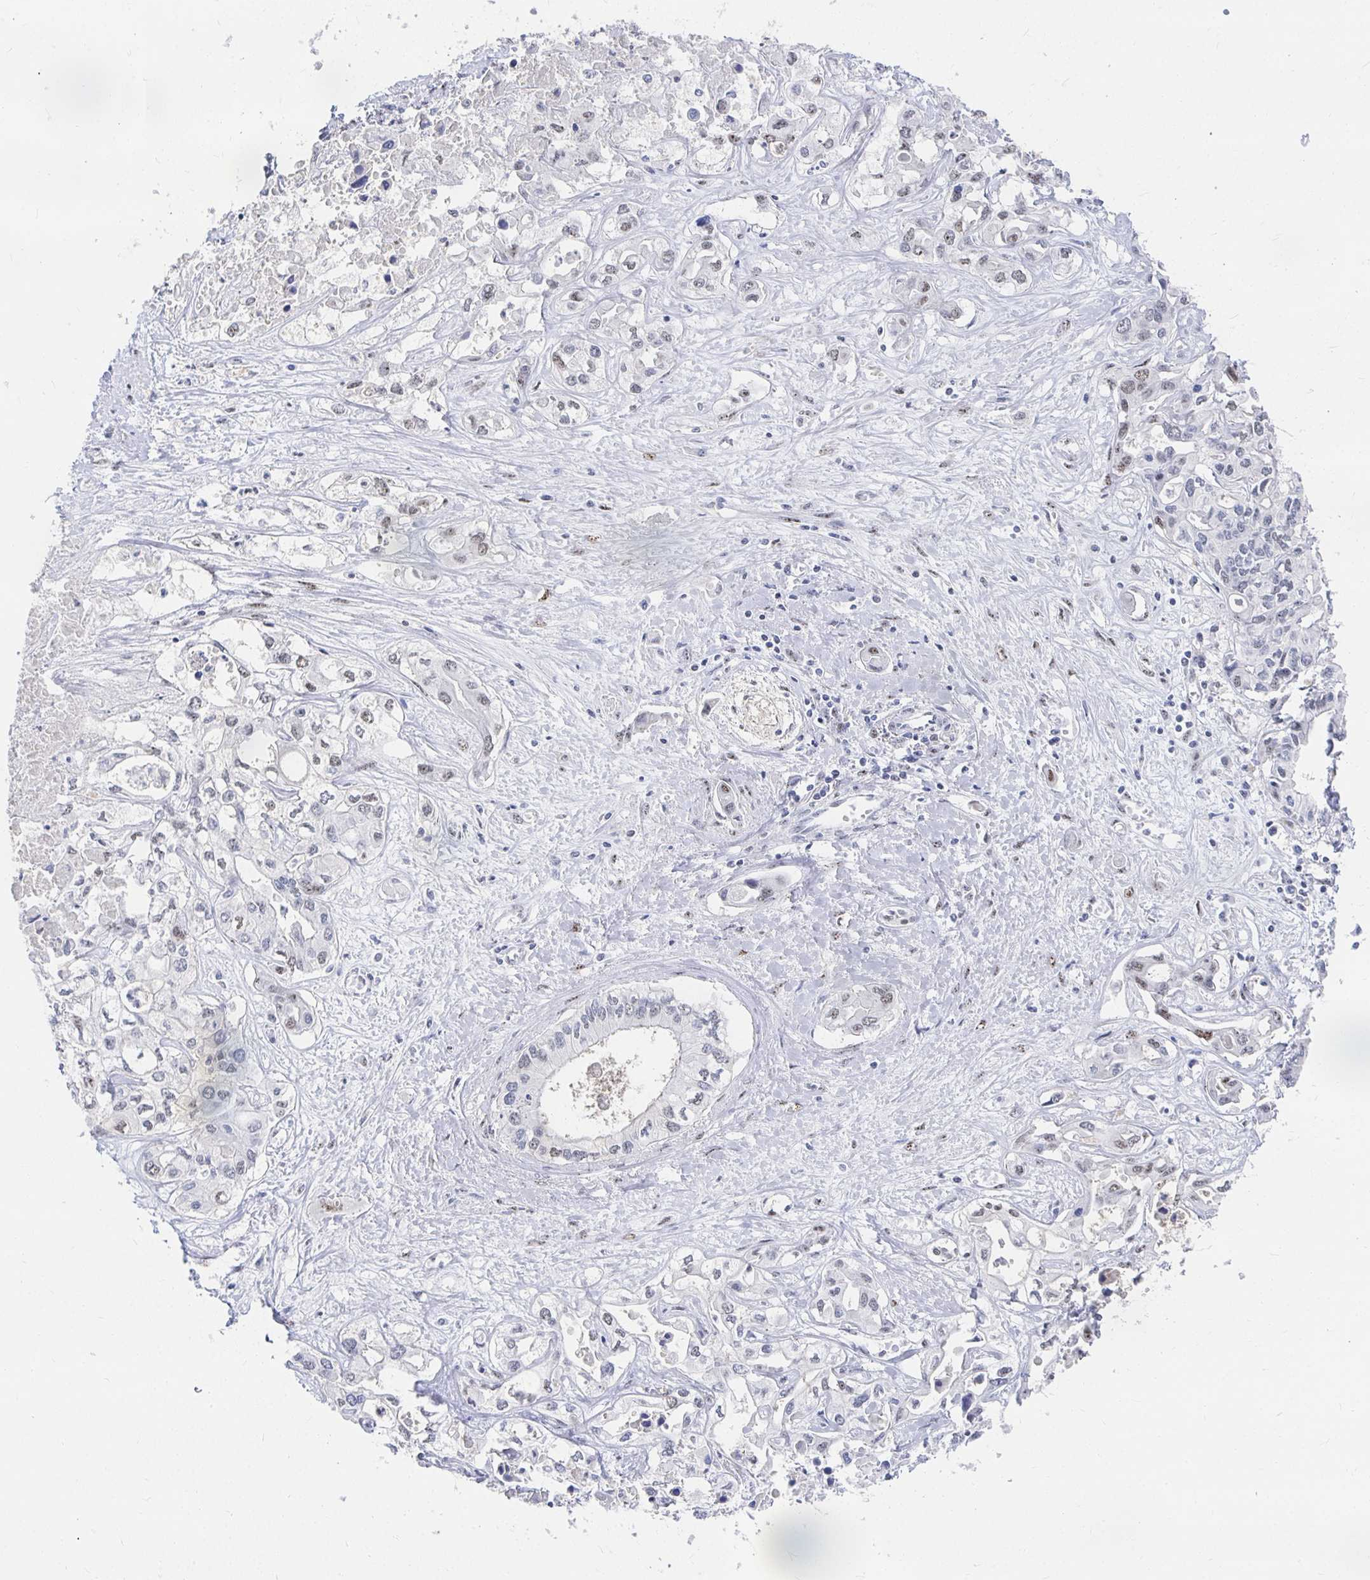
{"staining": {"intensity": "weak", "quantity": "<25%", "location": "nuclear"}, "tissue": "liver cancer", "cell_type": "Tumor cells", "image_type": "cancer", "snomed": [{"axis": "morphology", "description": "Cholangiocarcinoma"}, {"axis": "topography", "description": "Liver"}], "caption": "There is no significant positivity in tumor cells of liver cancer.", "gene": "CLIC3", "patient": {"sex": "female", "age": 64}}